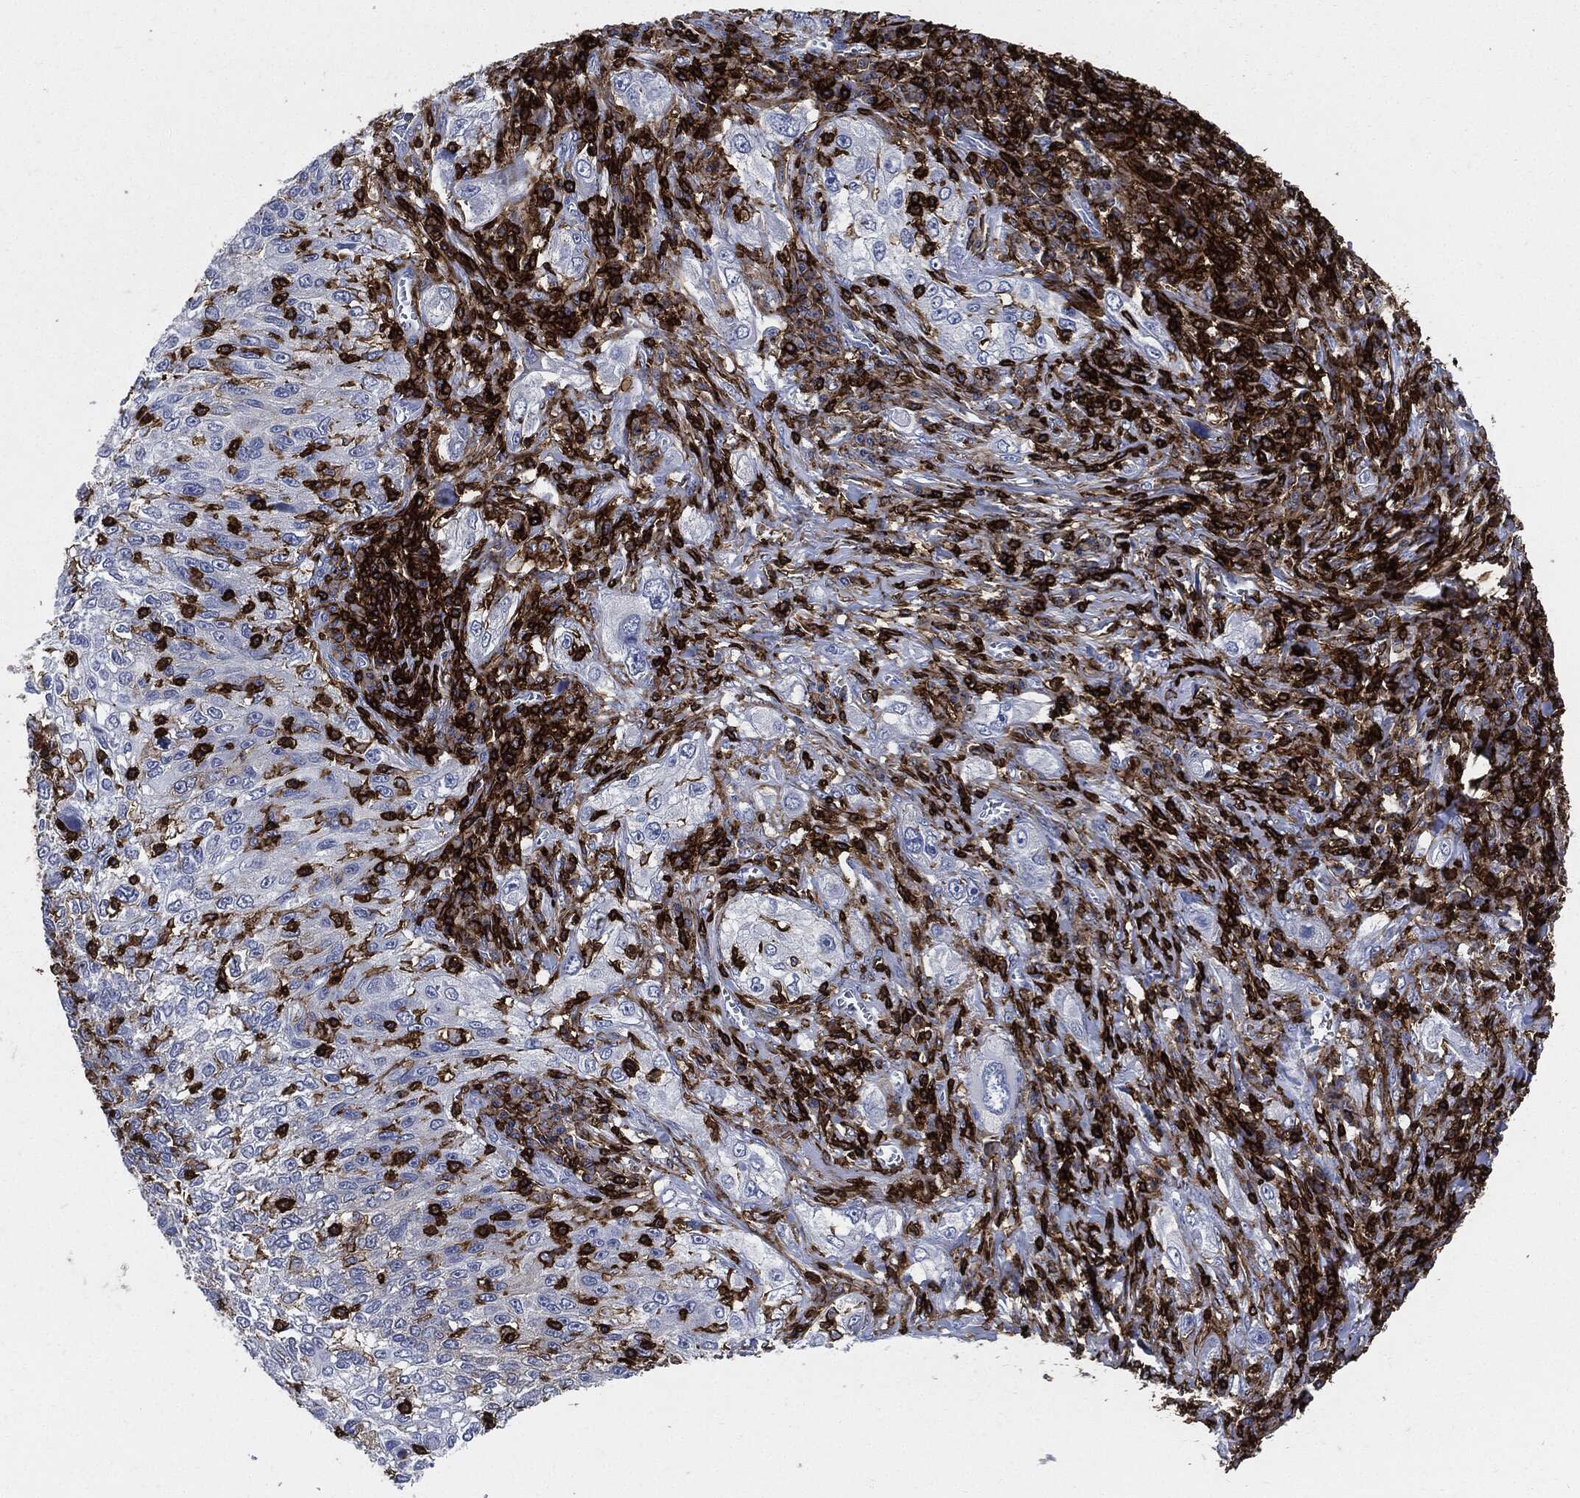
{"staining": {"intensity": "negative", "quantity": "none", "location": "none"}, "tissue": "lung cancer", "cell_type": "Tumor cells", "image_type": "cancer", "snomed": [{"axis": "morphology", "description": "Squamous cell carcinoma, NOS"}, {"axis": "topography", "description": "Lung"}], "caption": "The histopathology image shows no staining of tumor cells in lung squamous cell carcinoma. (DAB (3,3'-diaminobenzidine) immunohistochemistry (IHC) with hematoxylin counter stain).", "gene": "PTPRC", "patient": {"sex": "female", "age": 69}}